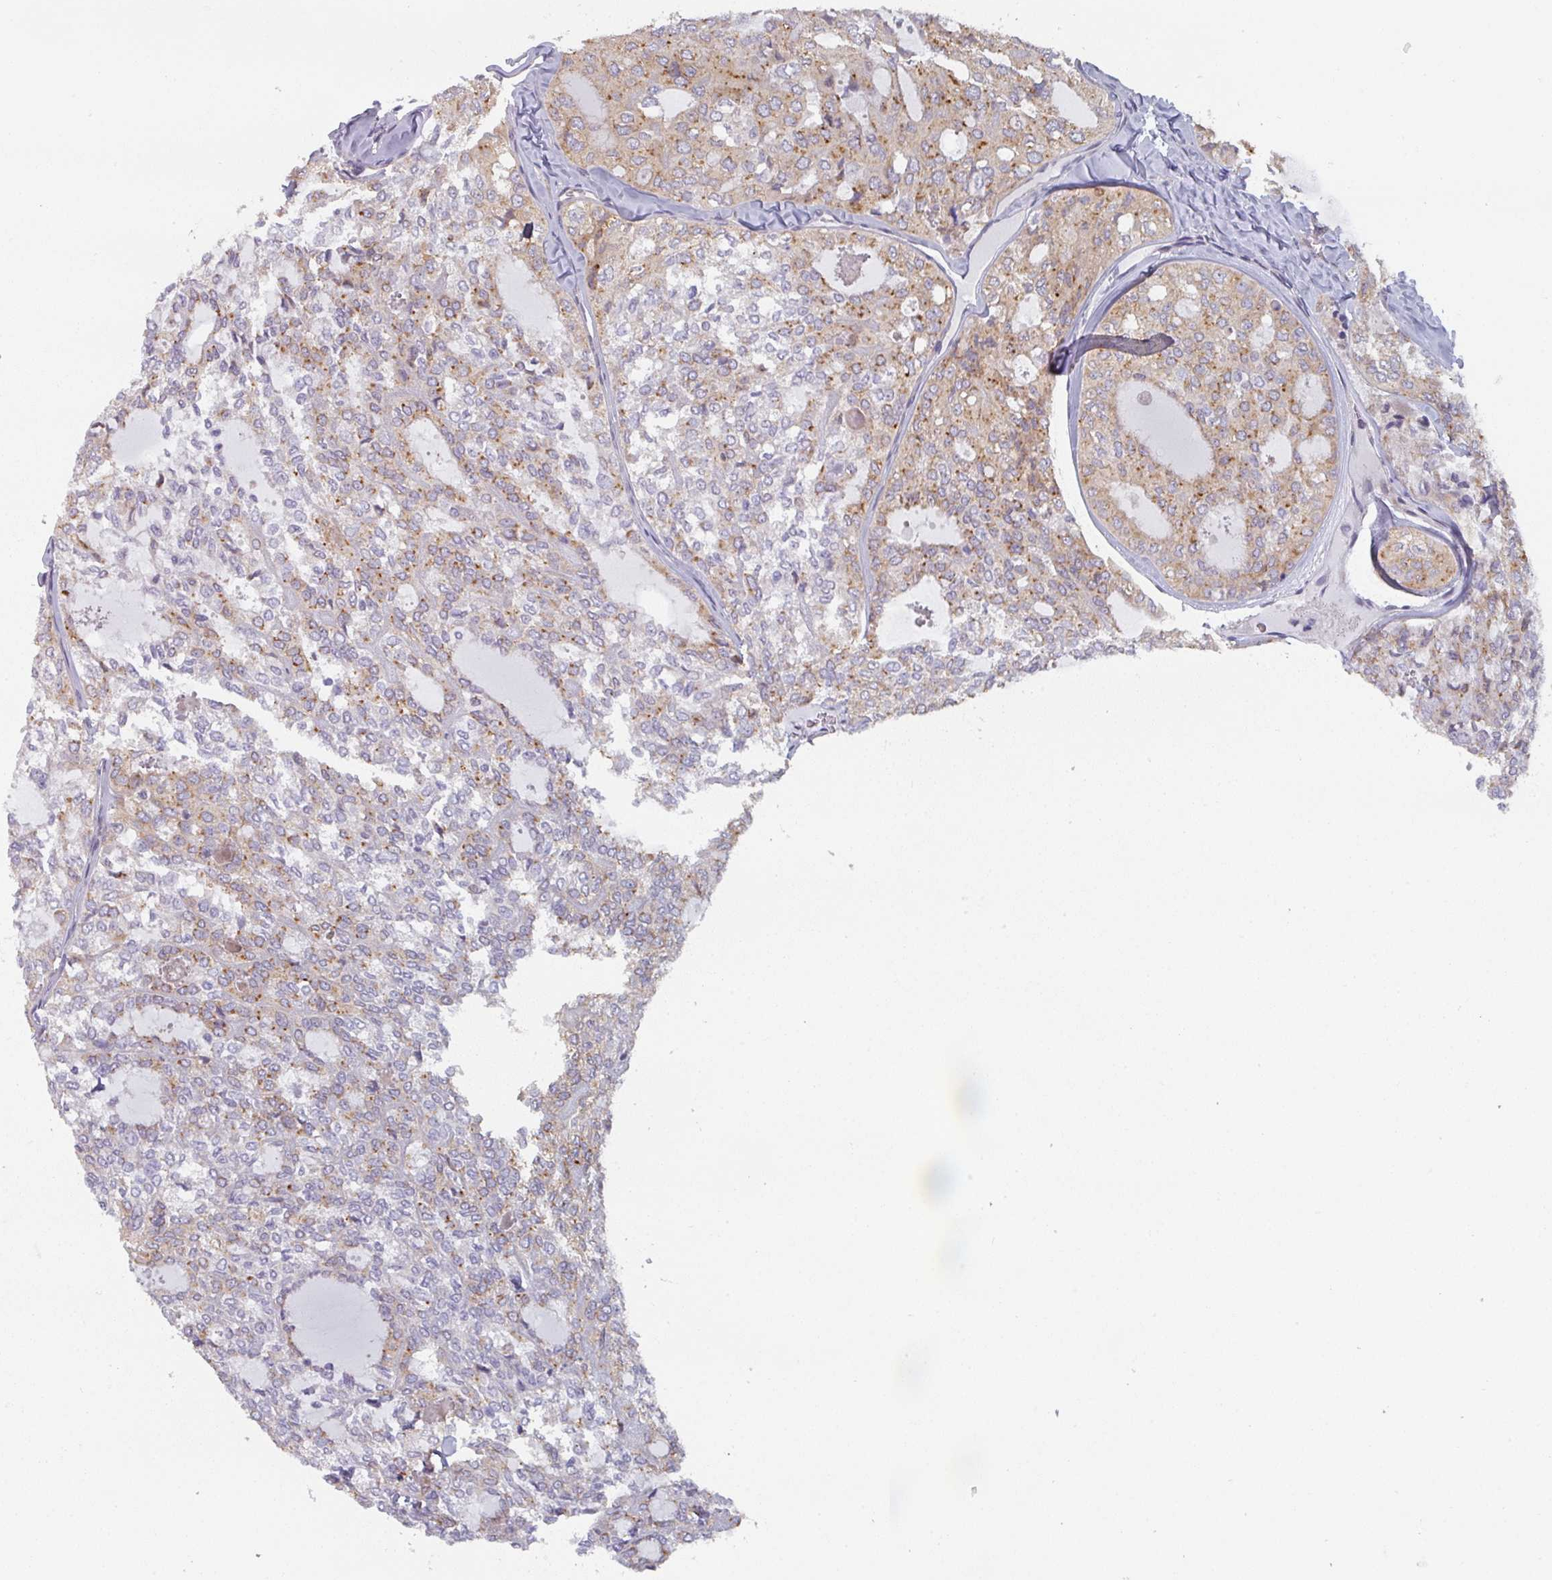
{"staining": {"intensity": "moderate", "quantity": "25%-75%", "location": "cytoplasmic/membranous"}, "tissue": "thyroid cancer", "cell_type": "Tumor cells", "image_type": "cancer", "snomed": [{"axis": "morphology", "description": "Follicular adenoma carcinoma, NOS"}, {"axis": "topography", "description": "Thyroid gland"}], "caption": "Thyroid follicular adenoma carcinoma was stained to show a protein in brown. There is medium levels of moderate cytoplasmic/membranous staining in approximately 25%-75% of tumor cells.", "gene": "TAPT1", "patient": {"sex": "male", "age": 75}}